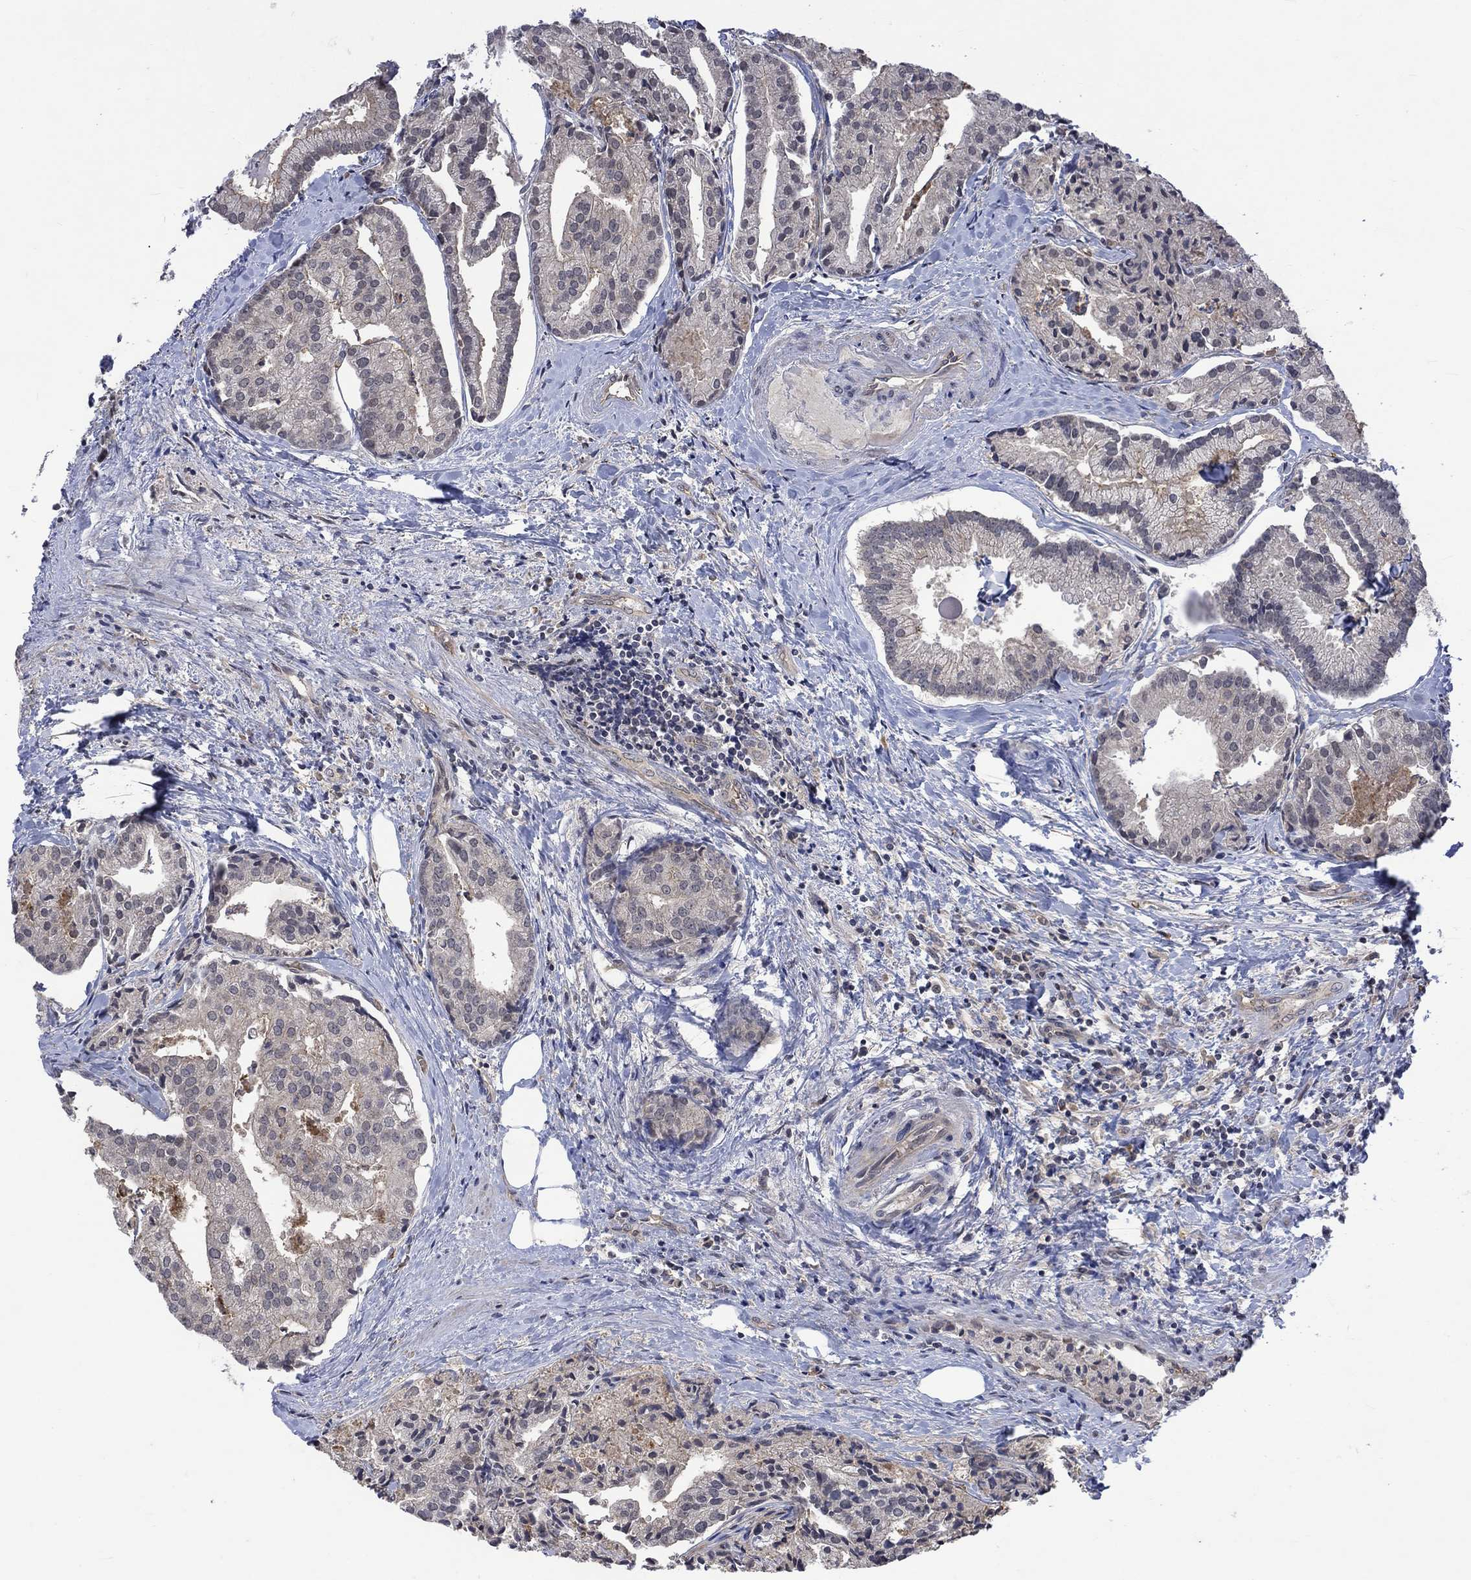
{"staining": {"intensity": "negative", "quantity": "none", "location": "none"}, "tissue": "prostate cancer", "cell_type": "Tumor cells", "image_type": "cancer", "snomed": [{"axis": "morphology", "description": "Adenocarcinoma, NOS"}, {"axis": "topography", "description": "Prostate and seminal vesicle, NOS"}, {"axis": "topography", "description": "Prostate"}], "caption": "Tumor cells show no significant staining in prostate adenocarcinoma.", "gene": "GRIN2D", "patient": {"sex": "male", "age": 44}}